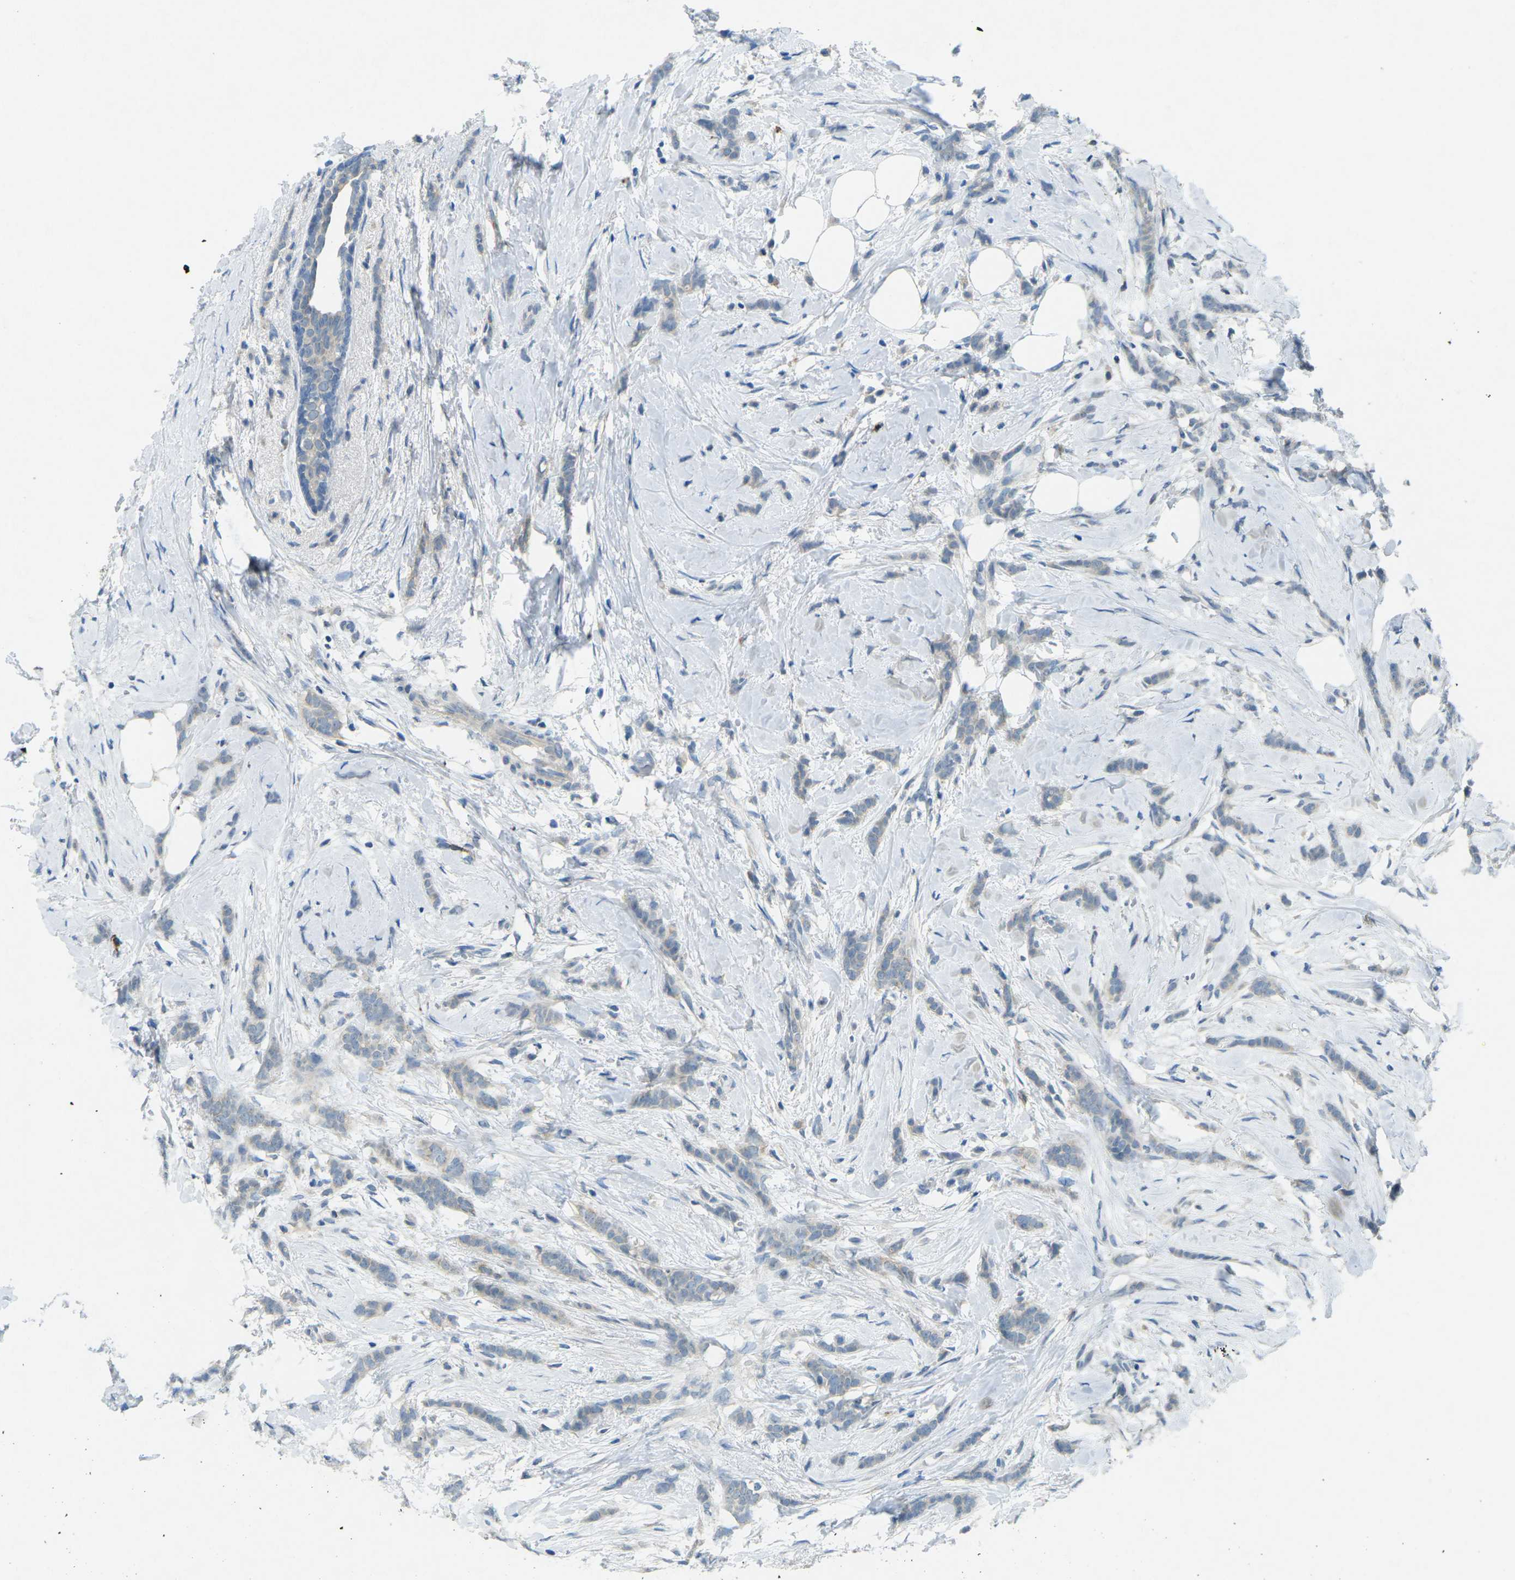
{"staining": {"intensity": "negative", "quantity": "none", "location": "none"}, "tissue": "breast cancer", "cell_type": "Tumor cells", "image_type": "cancer", "snomed": [{"axis": "morphology", "description": "Lobular carcinoma, in situ"}, {"axis": "morphology", "description": "Lobular carcinoma"}, {"axis": "topography", "description": "Breast"}], "caption": "Photomicrograph shows no significant protein positivity in tumor cells of lobular carcinoma in situ (breast).", "gene": "CD19", "patient": {"sex": "female", "age": 41}}